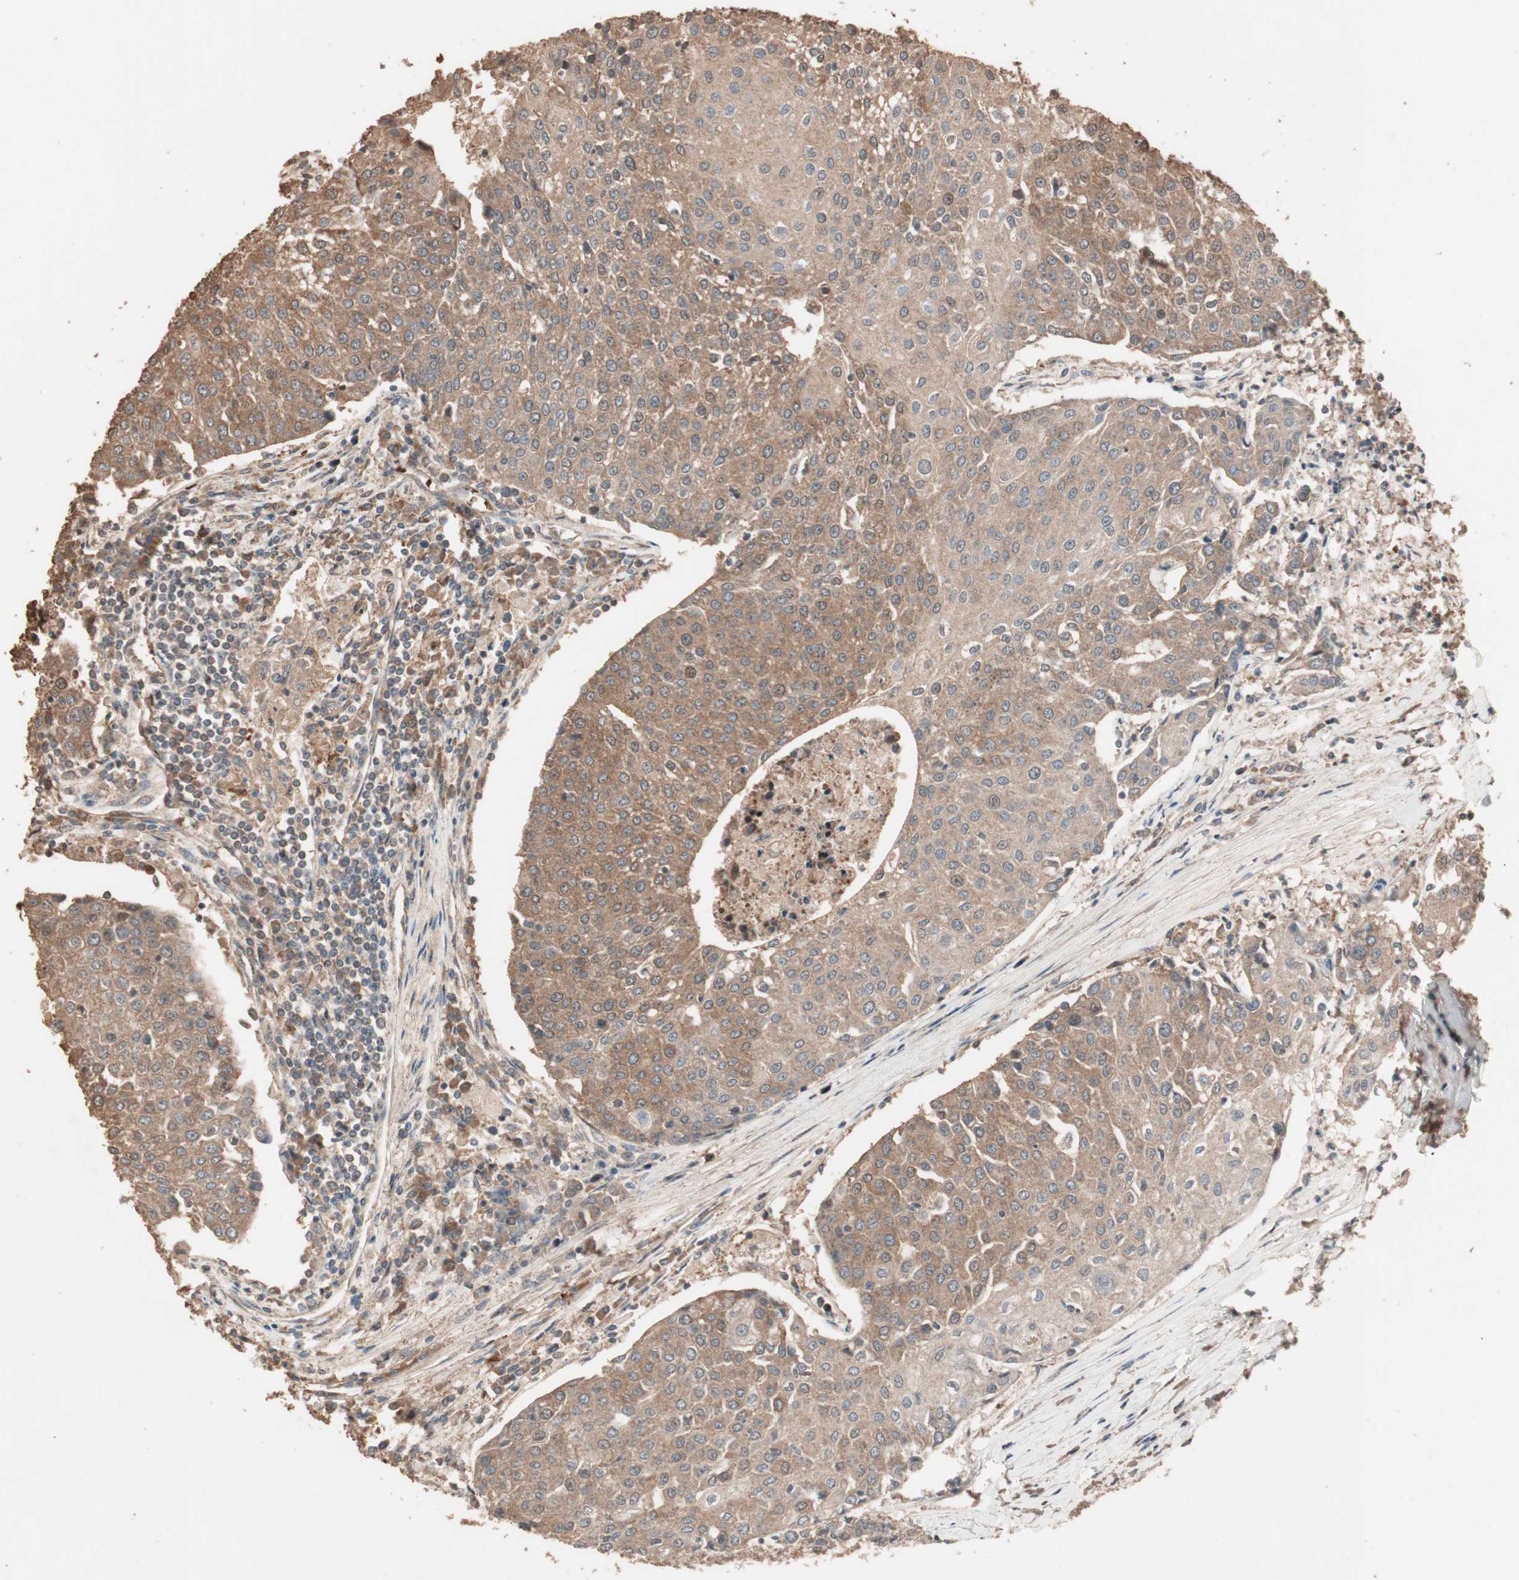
{"staining": {"intensity": "moderate", "quantity": ">75%", "location": "cytoplasmic/membranous"}, "tissue": "urothelial cancer", "cell_type": "Tumor cells", "image_type": "cancer", "snomed": [{"axis": "morphology", "description": "Urothelial carcinoma, High grade"}, {"axis": "topography", "description": "Urinary bladder"}], "caption": "Urothelial cancer stained with DAB immunohistochemistry demonstrates medium levels of moderate cytoplasmic/membranous positivity in about >75% of tumor cells.", "gene": "USP20", "patient": {"sex": "female", "age": 85}}